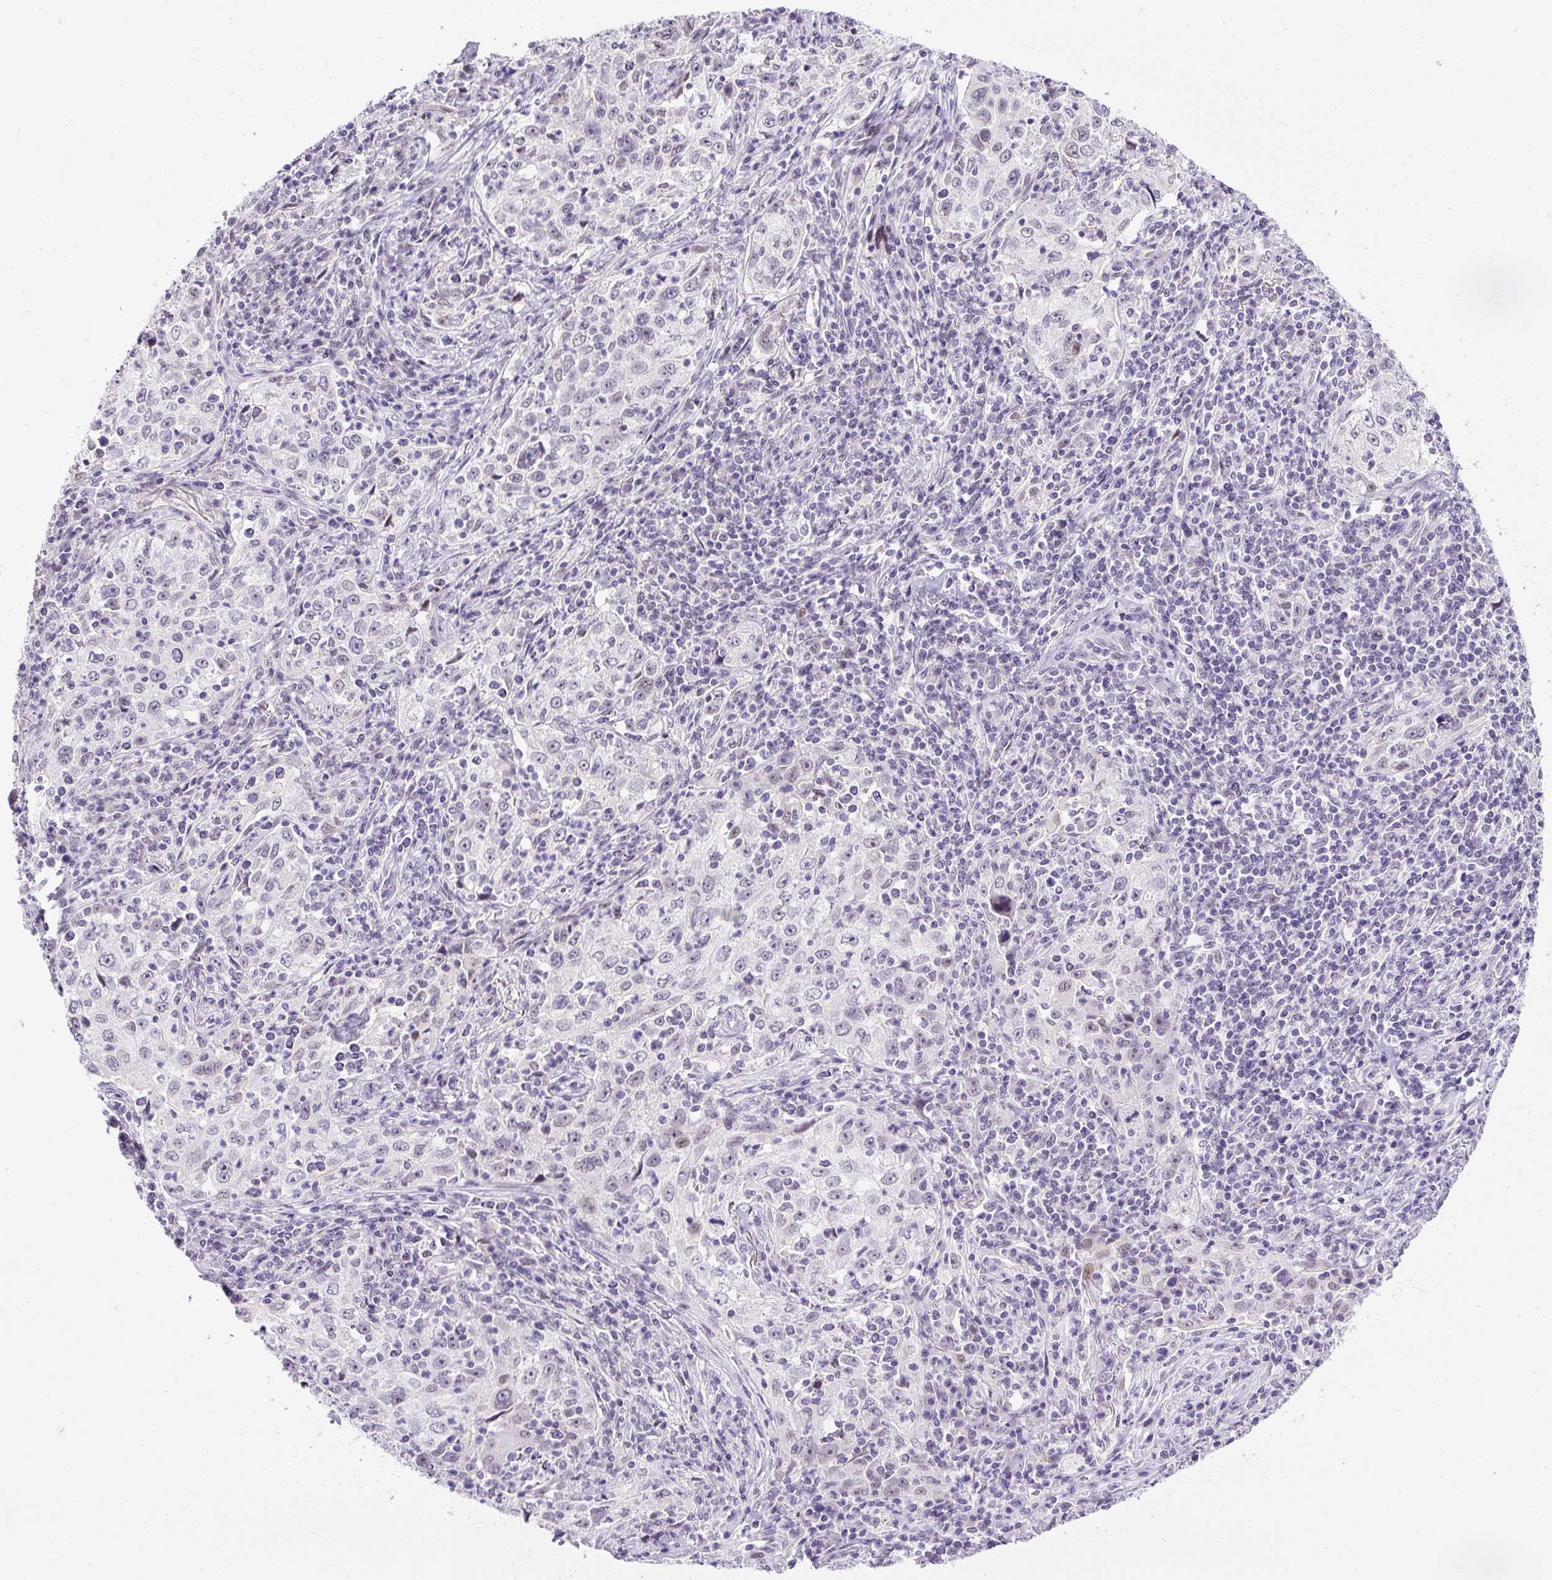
{"staining": {"intensity": "negative", "quantity": "none", "location": "none"}, "tissue": "lung cancer", "cell_type": "Tumor cells", "image_type": "cancer", "snomed": [{"axis": "morphology", "description": "Squamous cell carcinoma, NOS"}, {"axis": "topography", "description": "Lung"}], "caption": "A high-resolution histopathology image shows immunohistochemistry staining of lung squamous cell carcinoma, which reveals no significant staining in tumor cells. The staining is performed using DAB brown chromogen with nuclei counter-stained in using hematoxylin.", "gene": "WNT10B", "patient": {"sex": "male", "age": 71}}